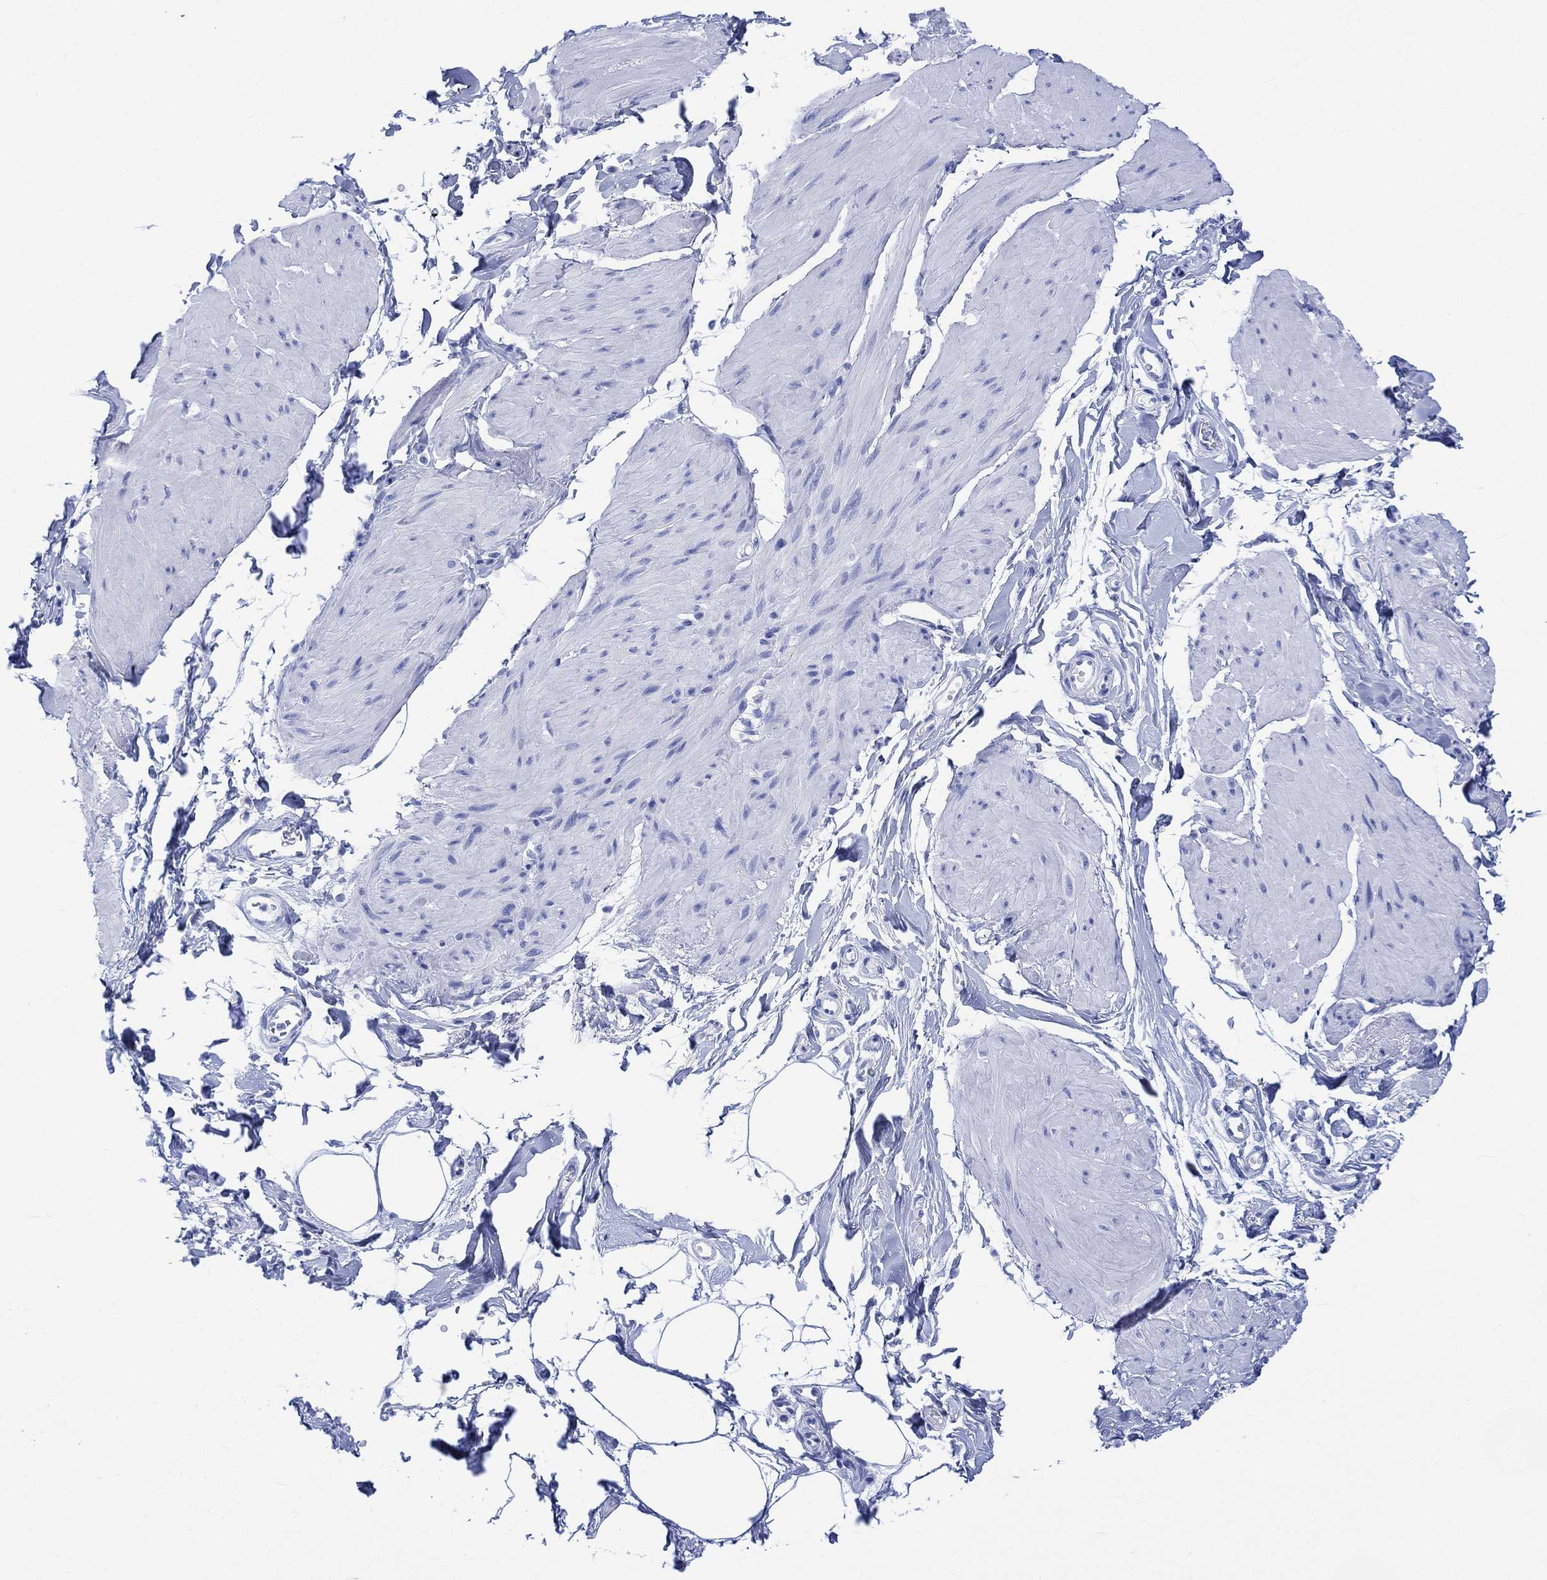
{"staining": {"intensity": "negative", "quantity": "none", "location": "none"}, "tissue": "smooth muscle", "cell_type": "Smooth muscle cells", "image_type": "normal", "snomed": [{"axis": "morphology", "description": "Normal tissue, NOS"}, {"axis": "topography", "description": "Adipose tissue"}, {"axis": "topography", "description": "Smooth muscle"}, {"axis": "topography", "description": "Peripheral nerve tissue"}], "caption": "IHC of unremarkable smooth muscle displays no staining in smooth muscle cells. The staining is performed using DAB brown chromogen with nuclei counter-stained in using hematoxylin.", "gene": "CELF4", "patient": {"sex": "male", "age": 83}}